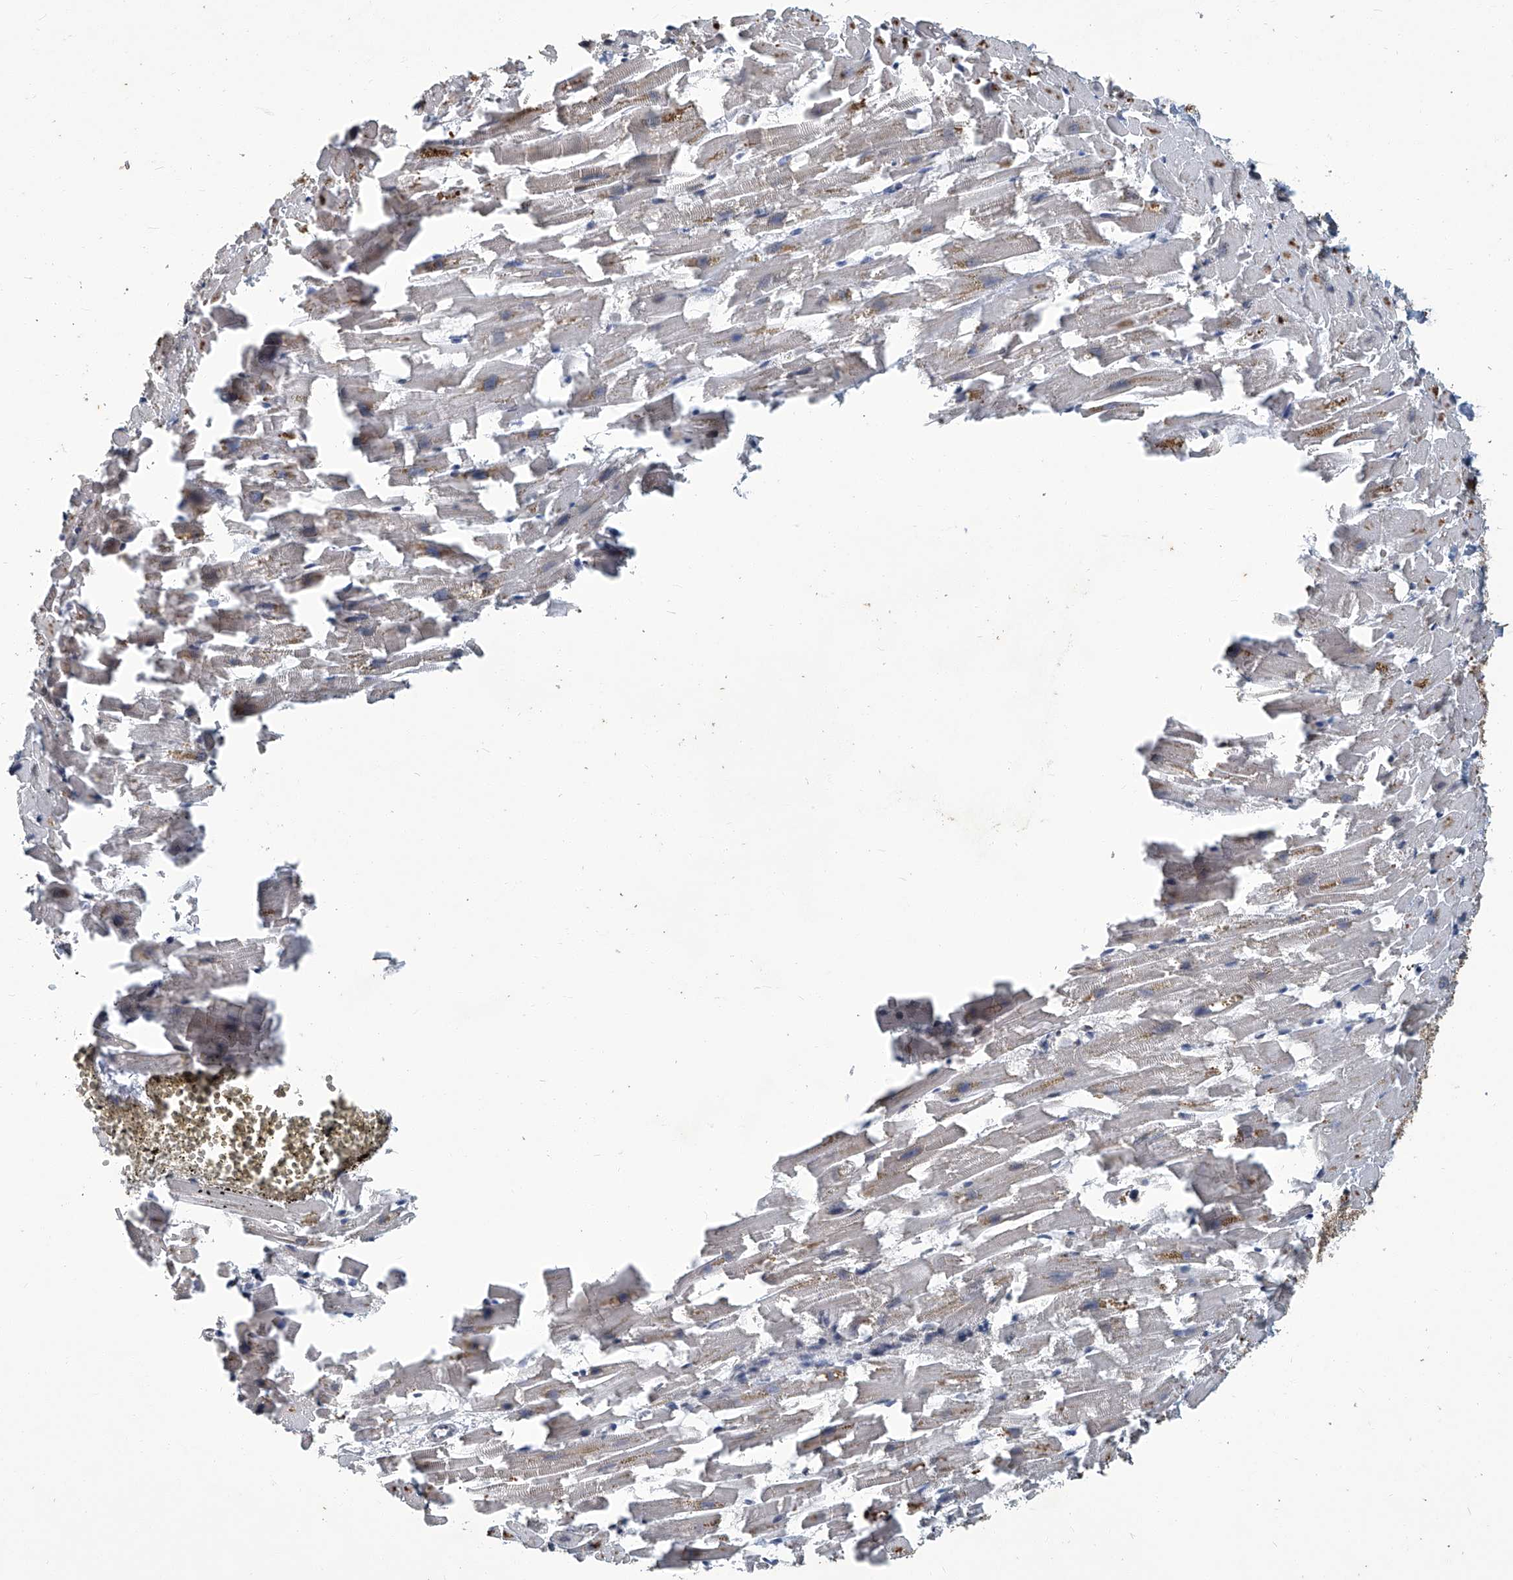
{"staining": {"intensity": "moderate", "quantity": "25%-75%", "location": "cytoplasmic/membranous,nuclear"}, "tissue": "heart muscle", "cell_type": "Cardiomyocytes", "image_type": "normal", "snomed": [{"axis": "morphology", "description": "Normal tissue, NOS"}, {"axis": "topography", "description": "Heart"}], "caption": "Unremarkable heart muscle exhibits moderate cytoplasmic/membranous,nuclear staining in about 25%-75% of cardiomyocytes, visualized by immunohistochemistry. The protein of interest is stained brown, and the nuclei are stained in blue (DAB (3,3'-diaminobenzidine) IHC with brightfield microscopy, high magnification).", "gene": "GPR132", "patient": {"sex": "female", "age": 64}}